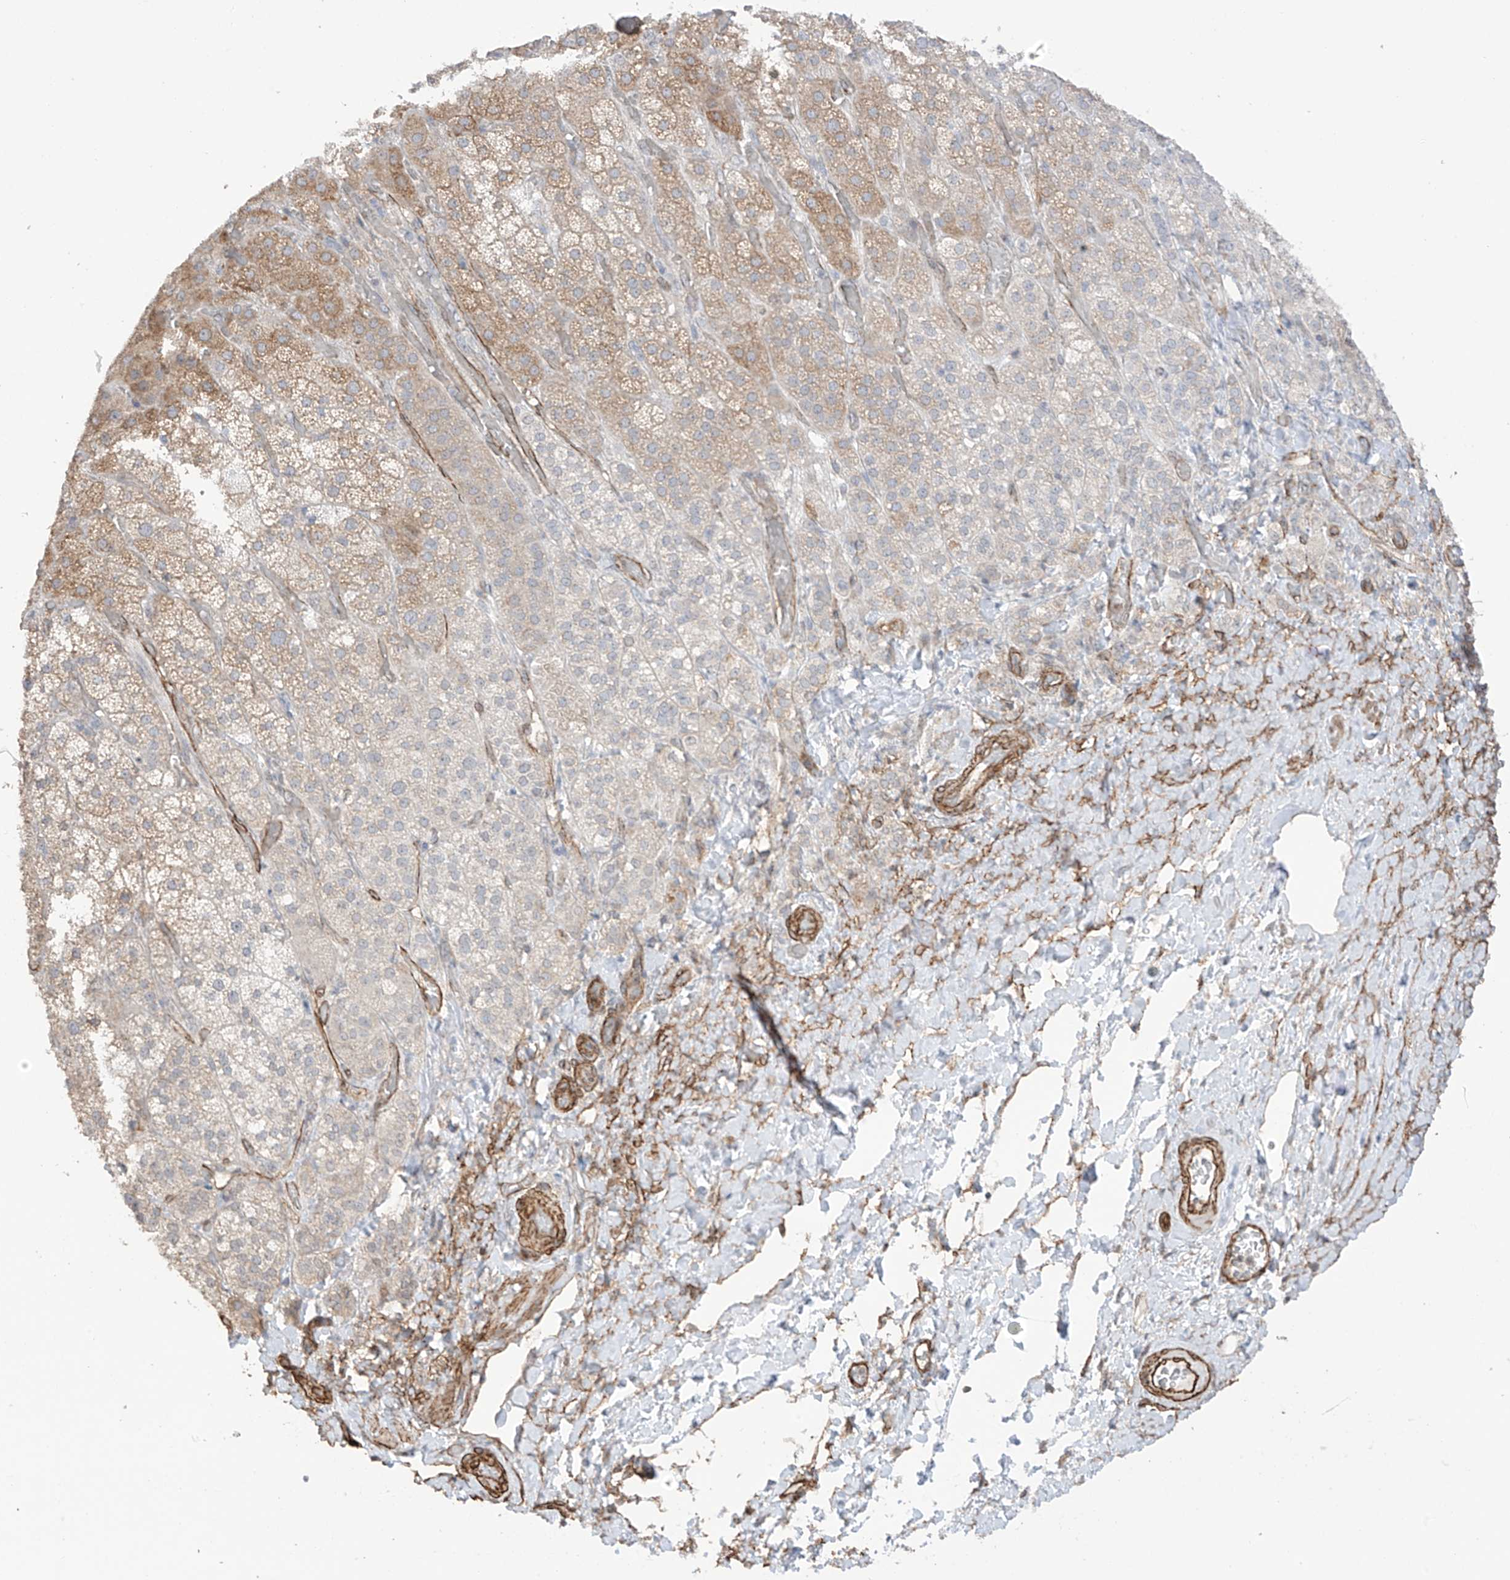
{"staining": {"intensity": "moderate", "quantity": "25%-75%", "location": "cytoplasmic/membranous"}, "tissue": "adrenal gland", "cell_type": "Glandular cells", "image_type": "normal", "snomed": [{"axis": "morphology", "description": "Normal tissue, NOS"}, {"axis": "topography", "description": "Adrenal gland"}], "caption": "Immunohistochemistry (IHC) of unremarkable human adrenal gland exhibits medium levels of moderate cytoplasmic/membranous positivity in about 25%-75% of glandular cells. Using DAB (3,3'-diaminobenzidine) (brown) and hematoxylin (blue) stains, captured at high magnification using brightfield microscopy.", "gene": "TTLL5", "patient": {"sex": "male", "age": 57}}